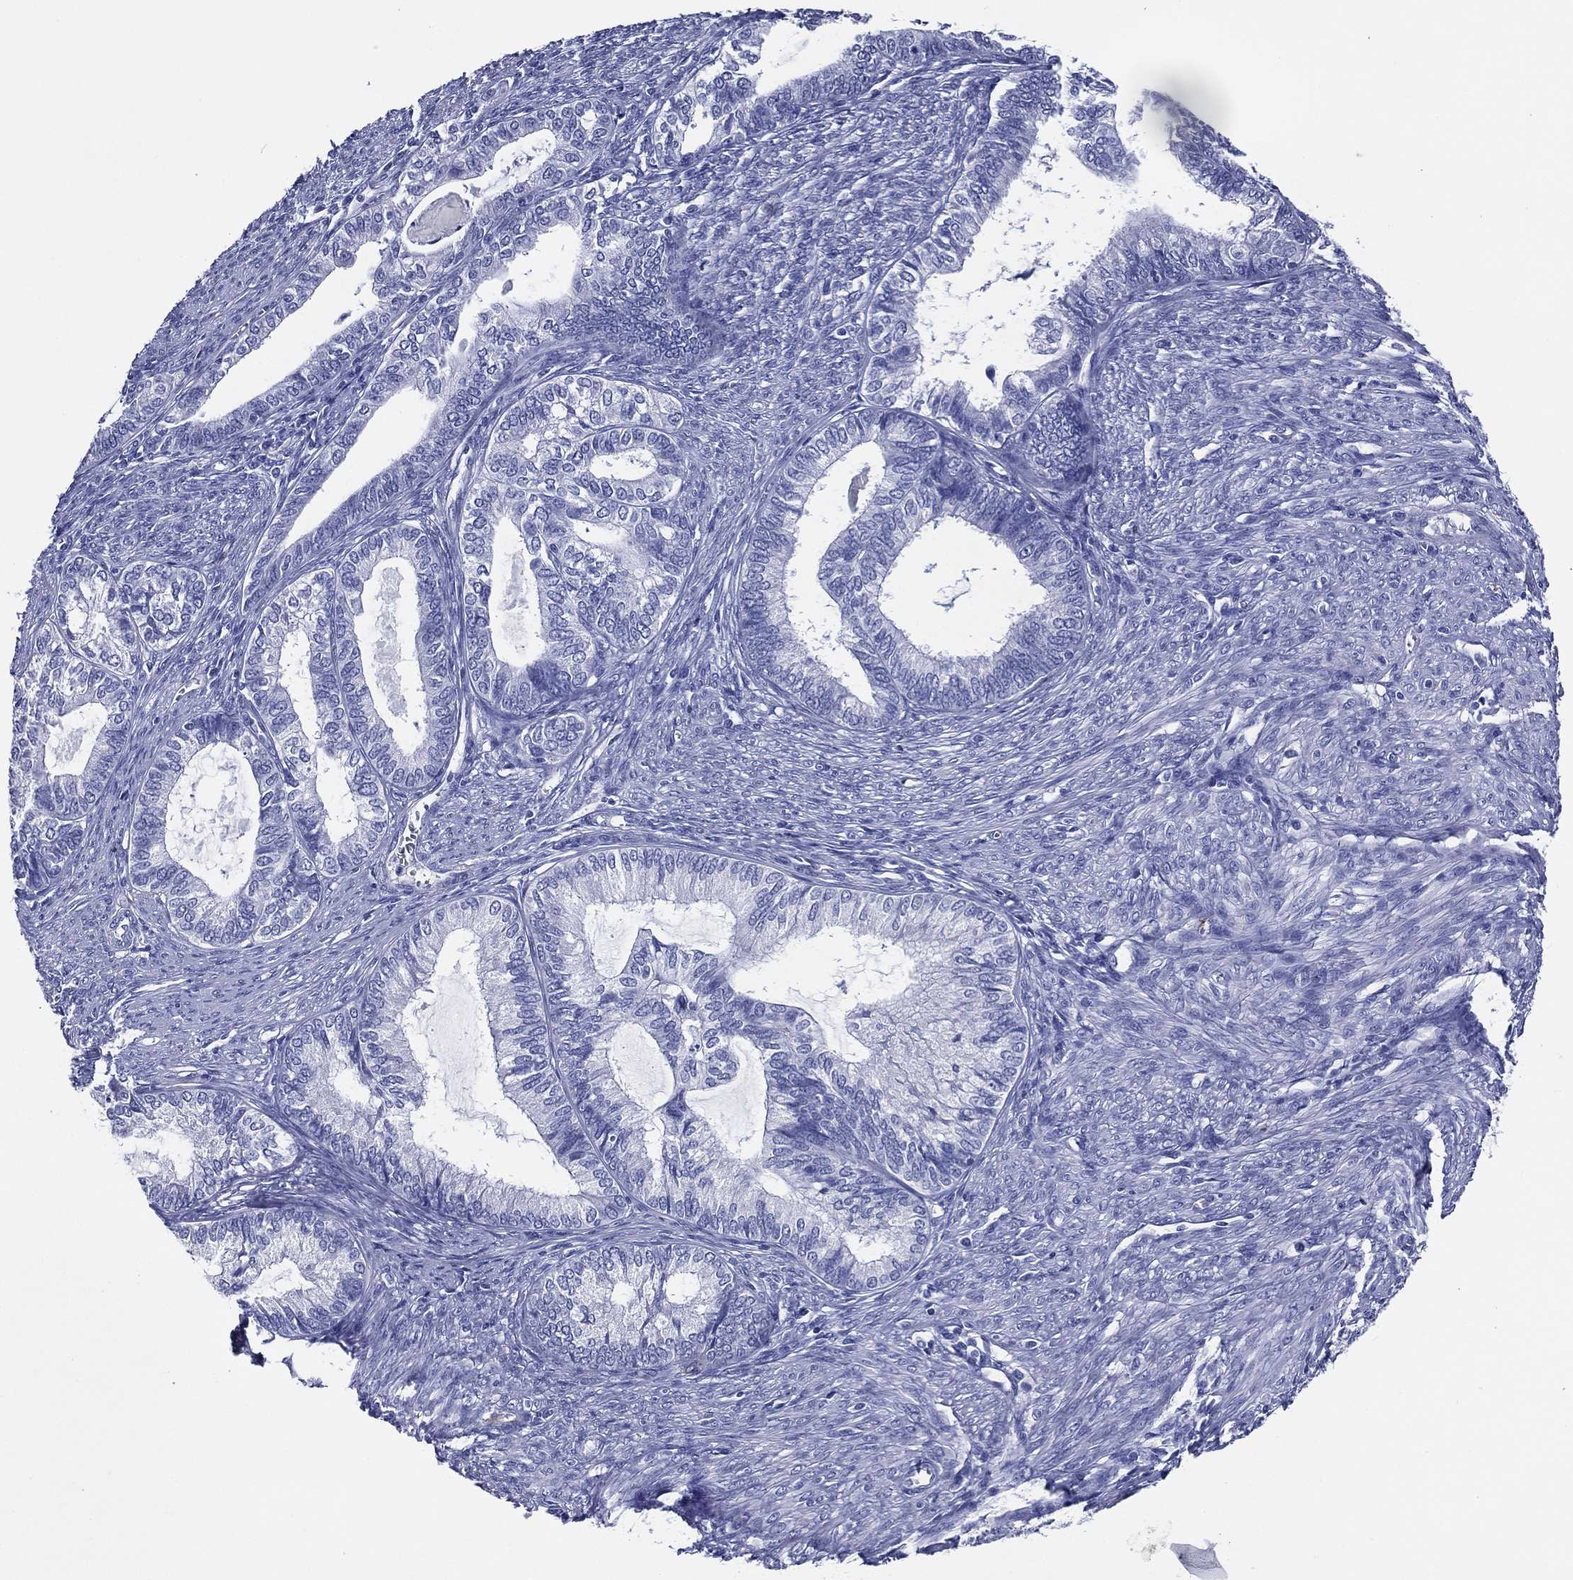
{"staining": {"intensity": "negative", "quantity": "none", "location": "none"}, "tissue": "endometrial cancer", "cell_type": "Tumor cells", "image_type": "cancer", "snomed": [{"axis": "morphology", "description": "Adenocarcinoma, NOS"}, {"axis": "topography", "description": "Endometrium"}], "caption": "DAB (3,3'-diaminobenzidine) immunohistochemical staining of endometrial cancer (adenocarcinoma) exhibits no significant staining in tumor cells.", "gene": "ACE2", "patient": {"sex": "female", "age": 86}}